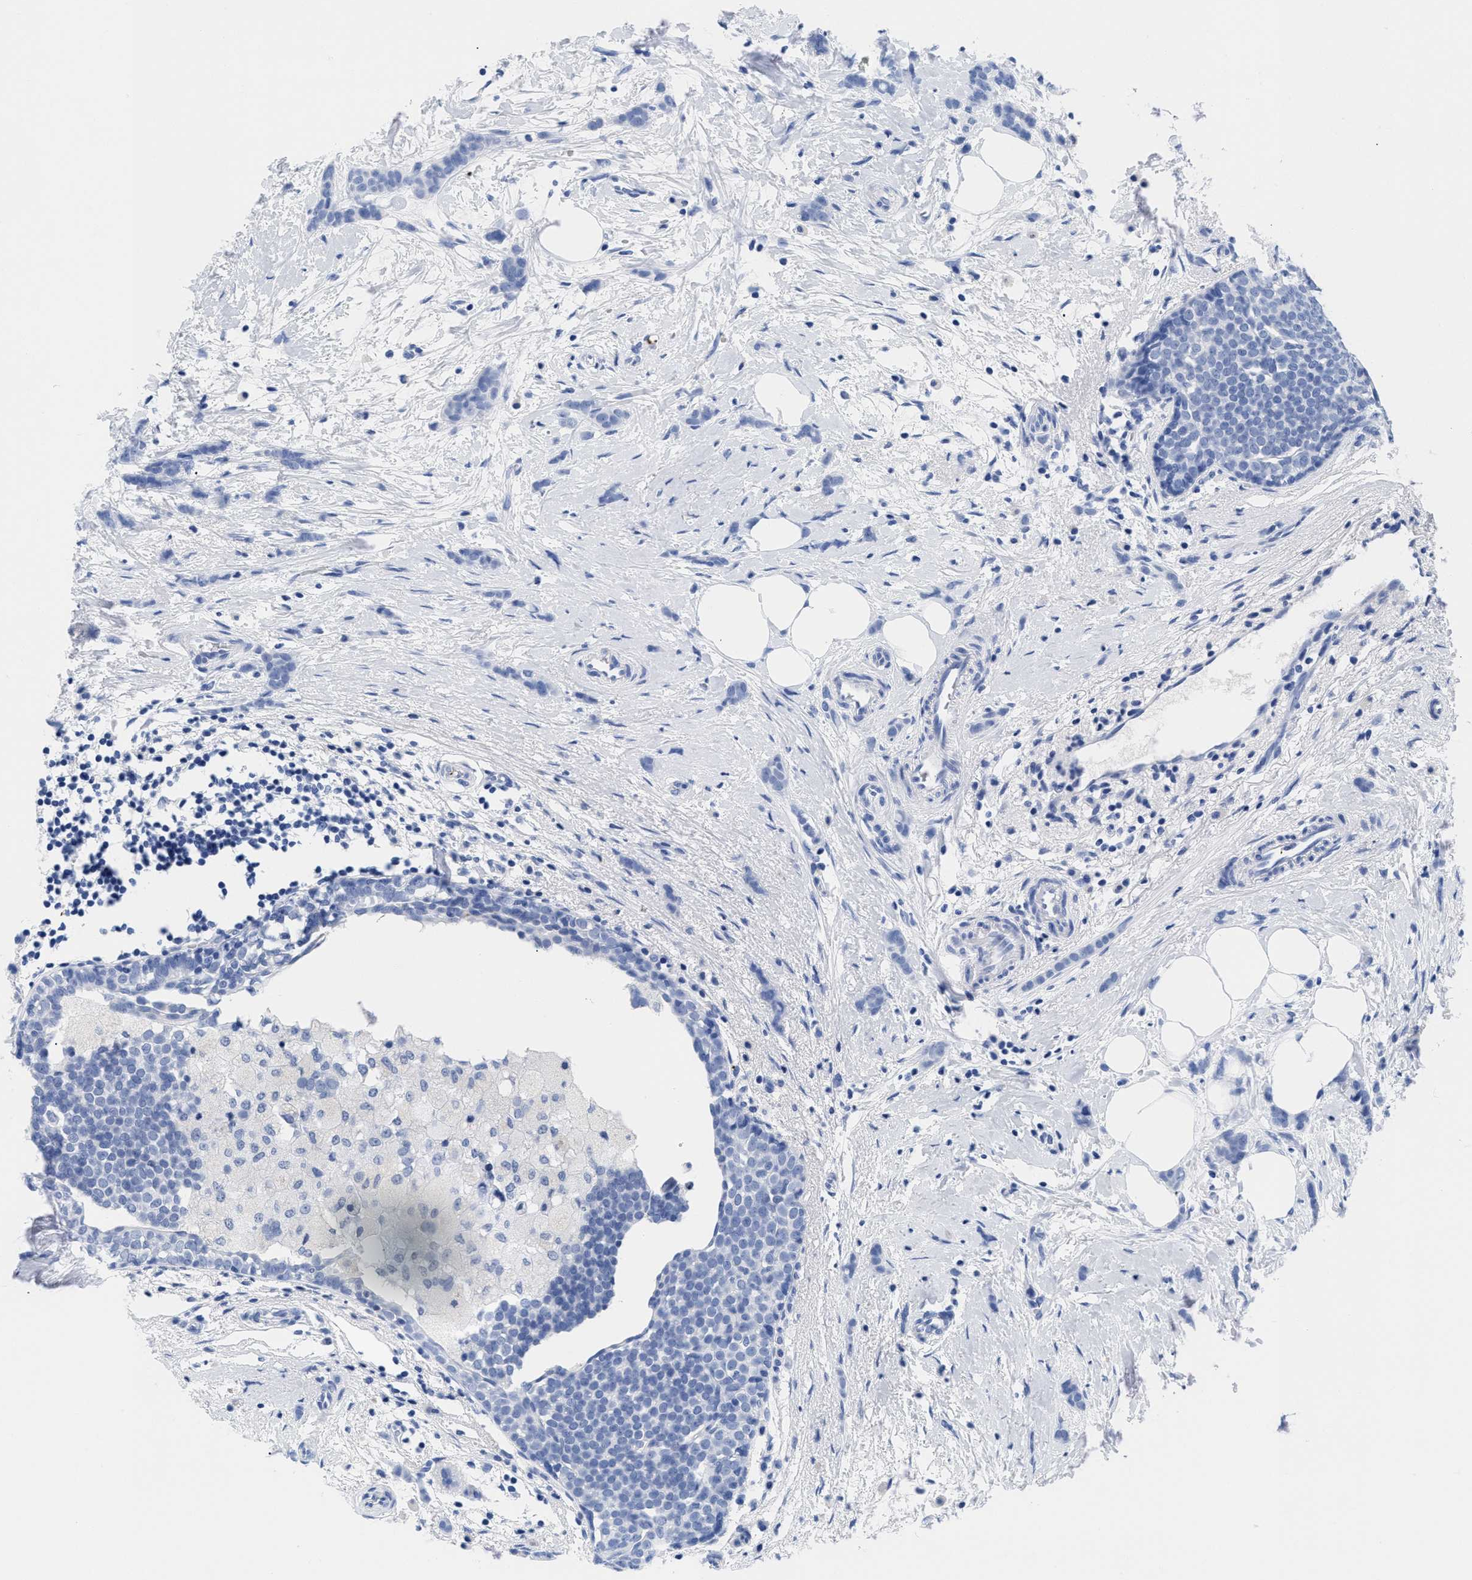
{"staining": {"intensity": "negative", "quantity": "none", "location": "none"}, "tissue": "breast cancer", "cell_type": "Tumor cells", "image_type": "cancer", "snomed": [{"axis": "morphology", "description": "Lobular carcinoma, in situ"}, {"axis": "morphology", "description": "Lobular carcinoma"}, {"axis": "topography", "description": "Breast"}], "caption": "Immunohistochemistry (IHC) micrograph of neoplastic tissue: breast cancer (lobular carcinoma) stained with DAB exhibits no significant protein staining in tumor cells.", "gene": "TREML1", "patient": {"sex": "female", "age": 41}}